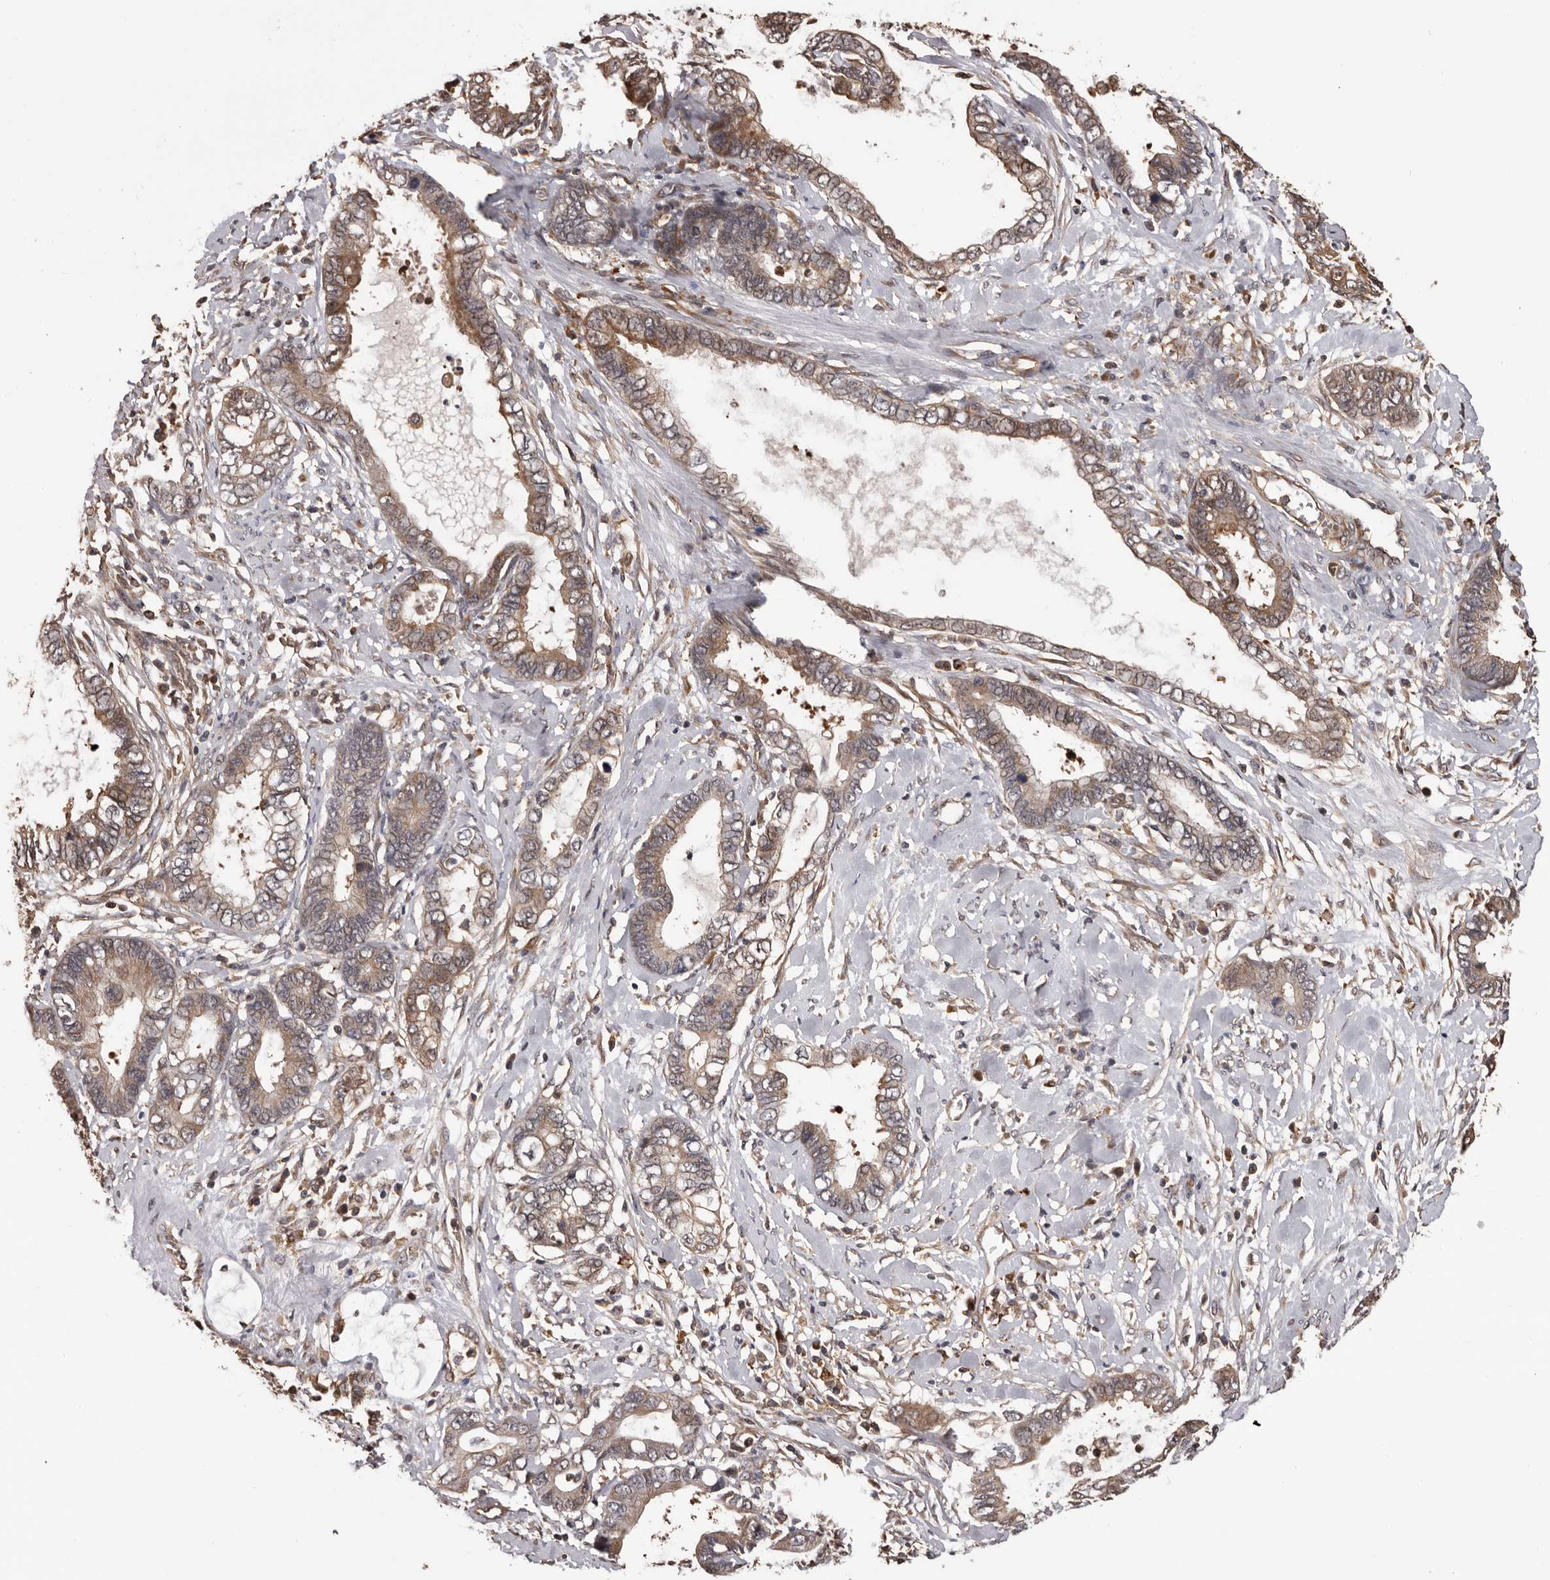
{"staining": {"intensity": "moderate", "quantity": ">75%", "location": "cytoplasmic/membranous,nuclear"}, "tissue": "cervical cancer", "cell_type": "Tumor cells", "image_type": "cancer", "snomed": [{"axis": "morphology", "description": "Adenocarcinoma, NOS"}, {"axis": "topography", "description": "Cervix"}], "caption": "Immunohistochemical staining of human cervical cancer (adenocarcinoma) displays moderate cytoplasmic/membranous and nuclear protein expression in about >75% of tumor cells. The staining is performed using DAB brown chromogen to label protein expression. The nuclei are counter-stained blue using hematoxylin.", "gene": "ADAMTS2", "patient": {"sex": "female", "age": 44}}